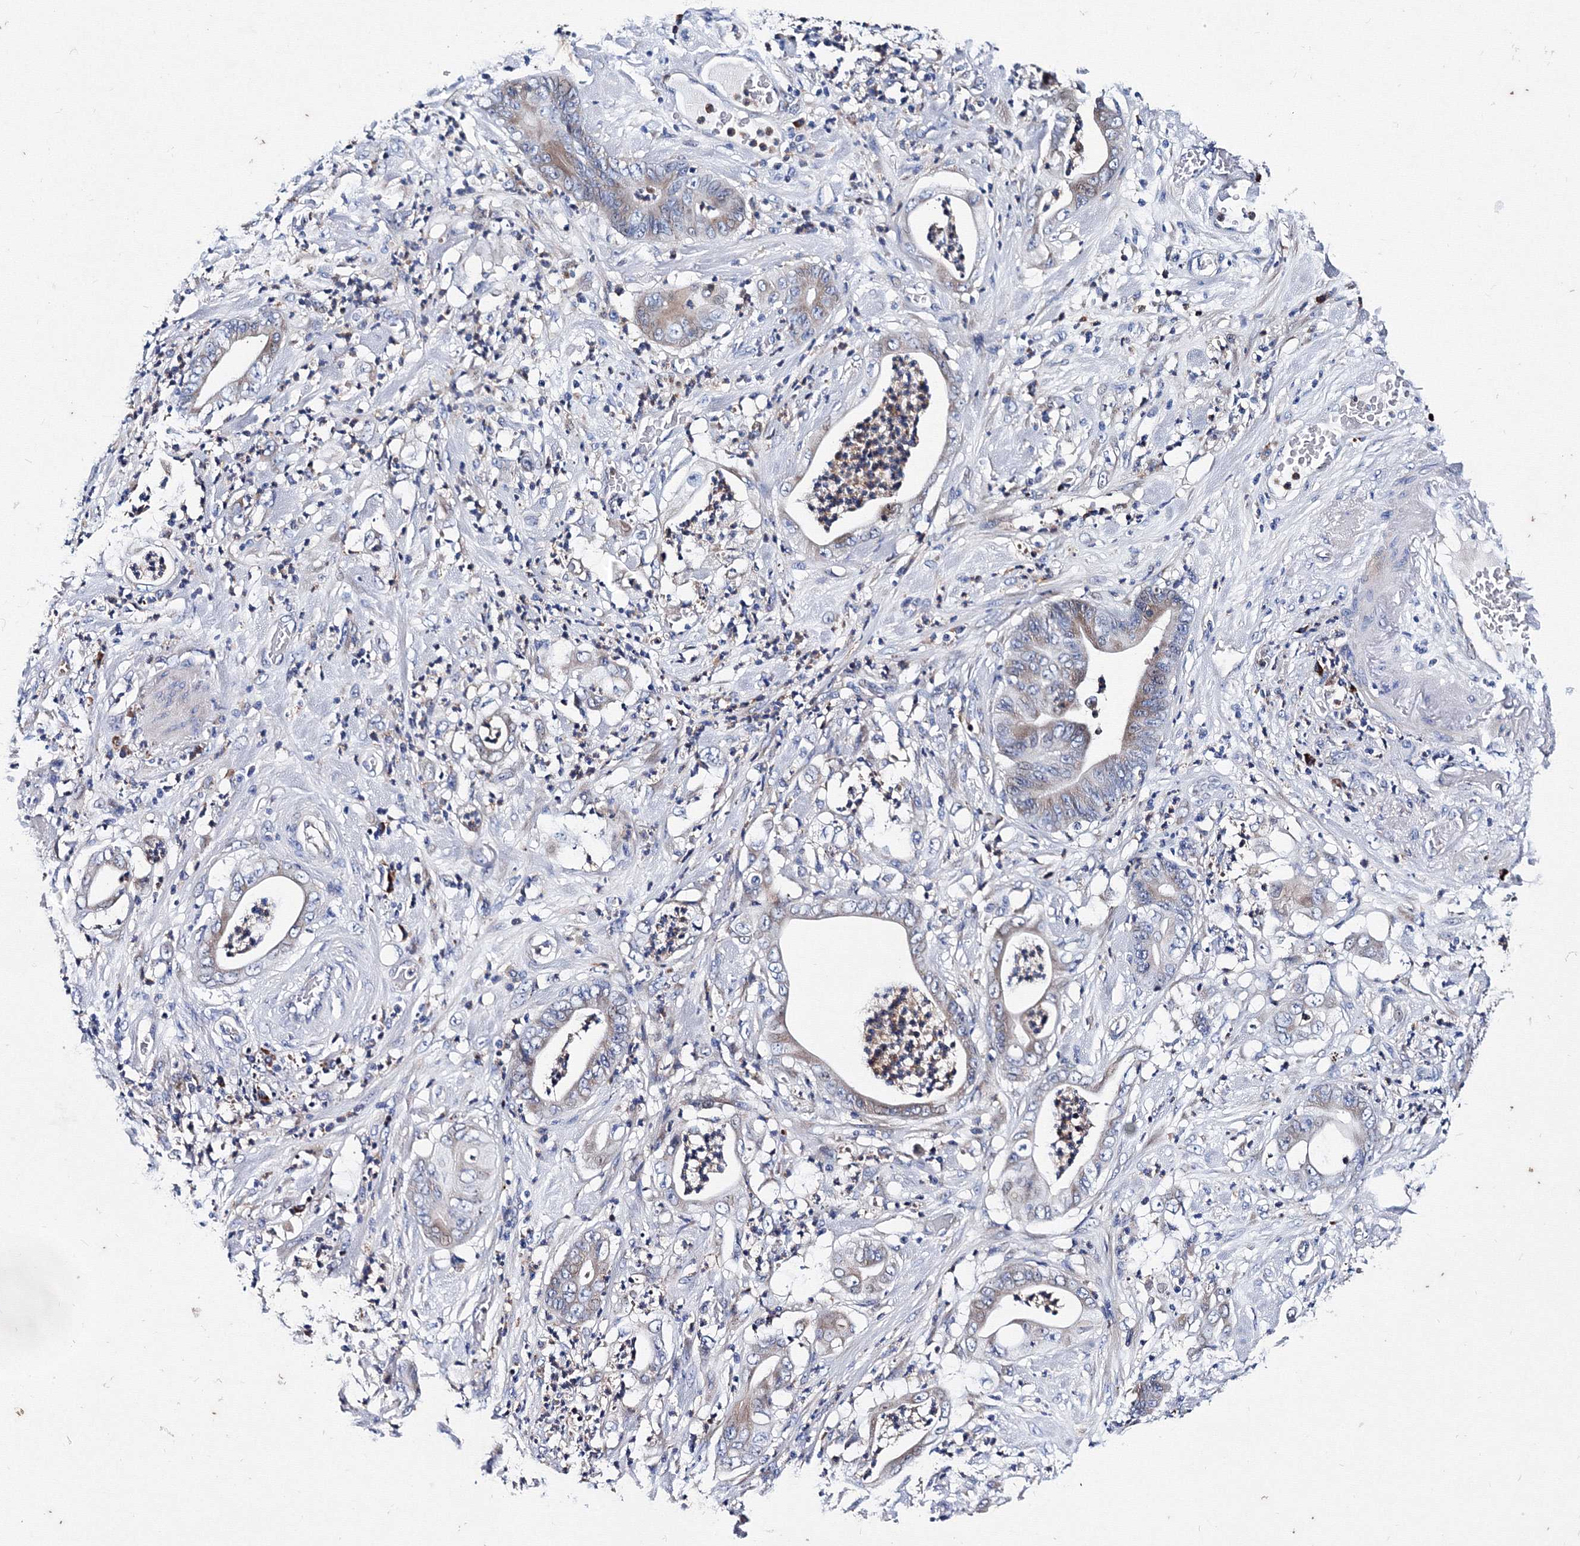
{"staining": {"intensity": "moderate", "quantity": "<25%", "location": "cytoplasmic/membranous"}, "tissue": "stomach cancer", "cell_type": "Tumor cells", "image_type": "cancer", "snomed": [{"axis": "morphology", "description": "Adenocarcinoma, NOS"}, {"axis": "topography", "description": "Stomach"}], "caption": "Protein expression analysis of human stomach cancer (adenocarcinoma) reveals moderate cytoplasmic/membranous expression in approximately <25% of tumor cells. (Stains: DAB in brown, nuclei in blue, Microscopy: brightfield microscopy at high magnification).", "gene": "TRPM2", "patient": {"sex": "female", "age": 73}}